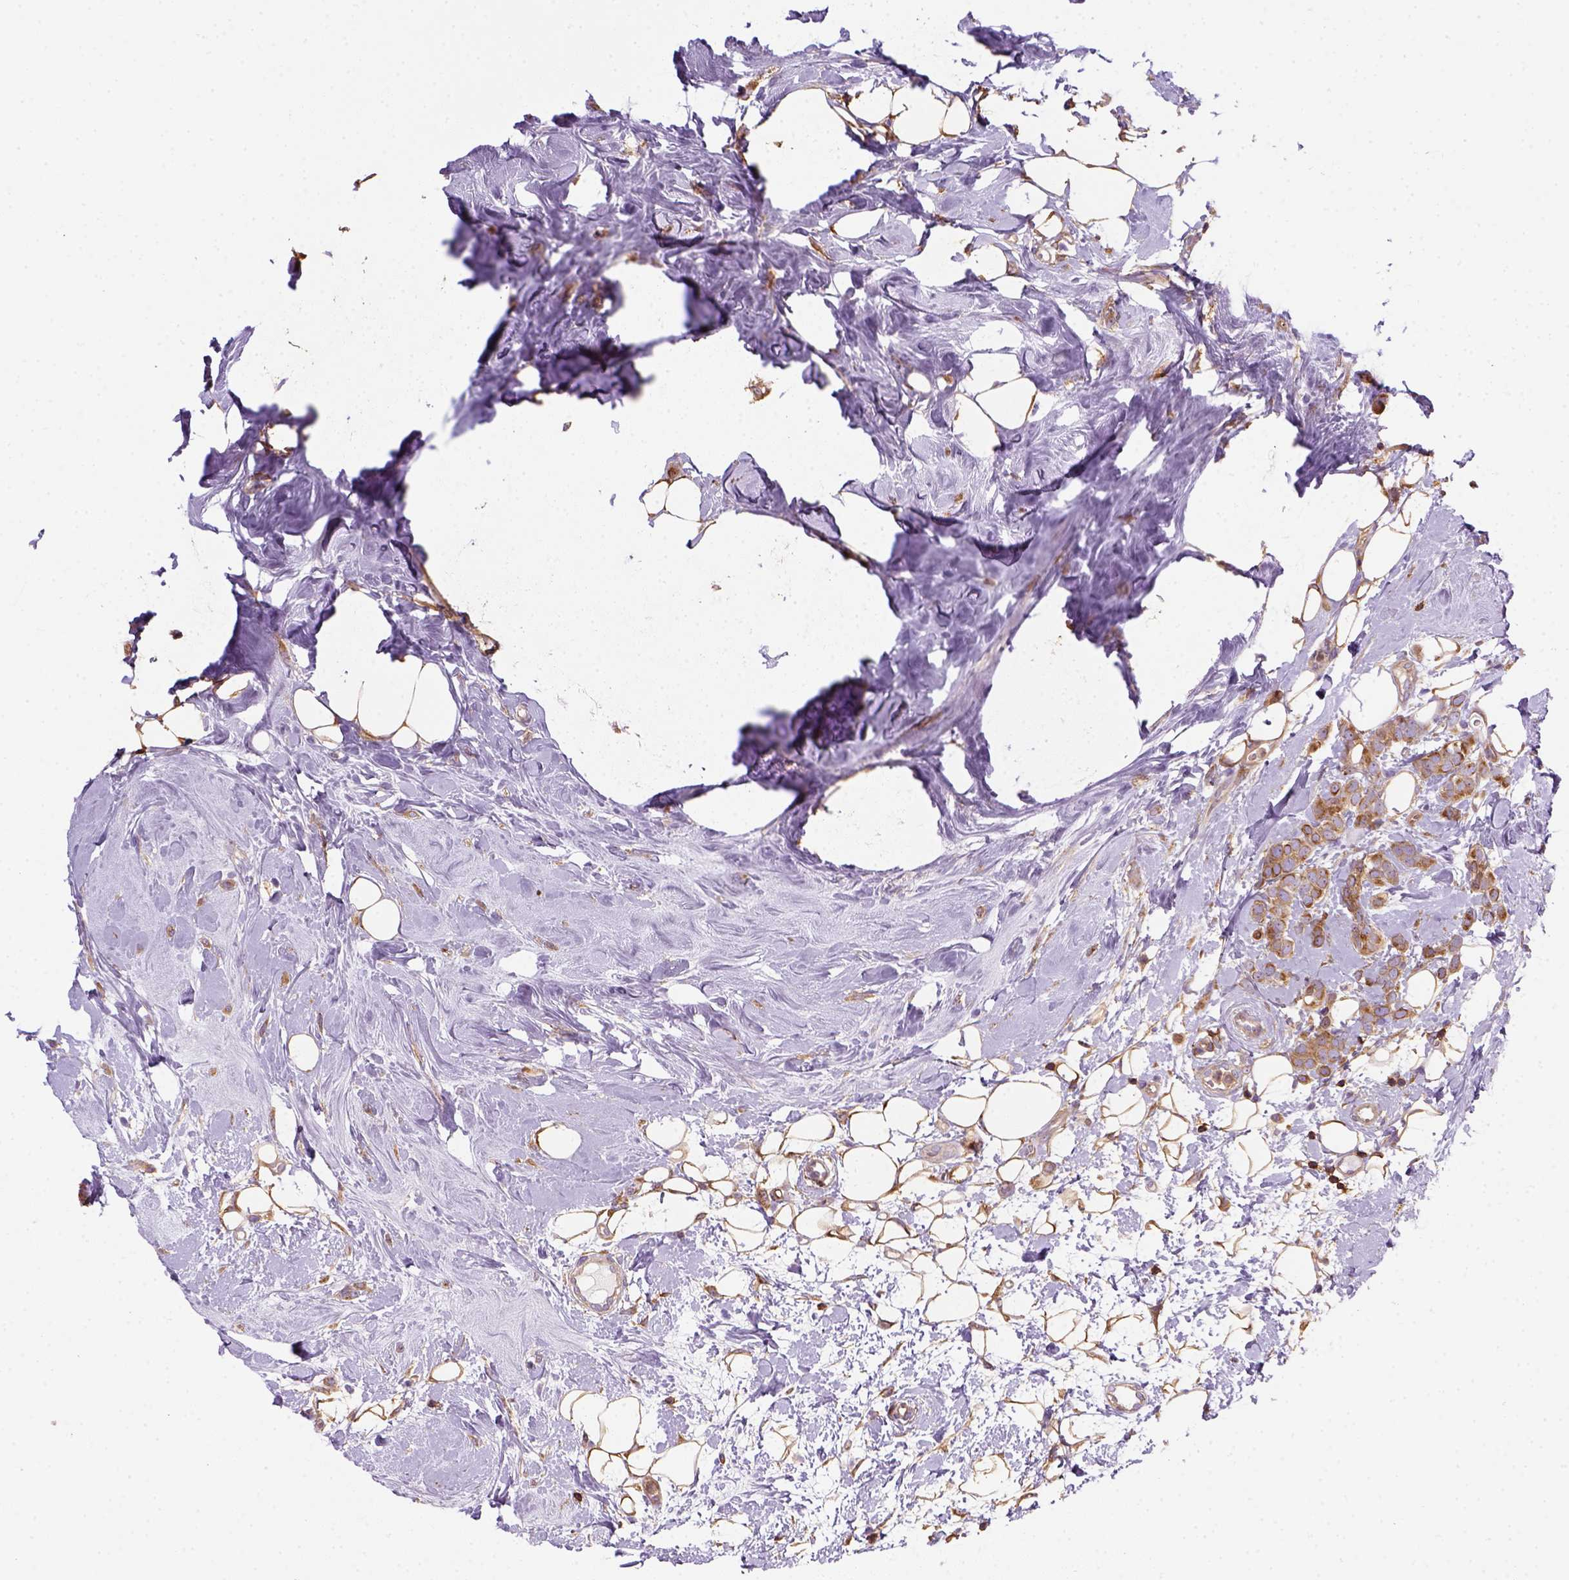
{"staining": {"intensity": "strong", "quantity": ">75%", "location": "cytoplasmic/membranous"}, "tissue": "breast cancer", "cell_type": "Tumor cells", "image_type": "cancer", "snomed": [{"axis": "morphology", "description": "Lobular carcinoma"}, {"axis": "topography", "description": "Breast"}], "caption": "The immunohistochemical stain shows strong cytoplasmic/membranous positivity in tumor cells of breast cancer (lobular carcinoma) tissue.", "gene": "GPRC5D", "patient": {"sex": "female", "age": 49}}